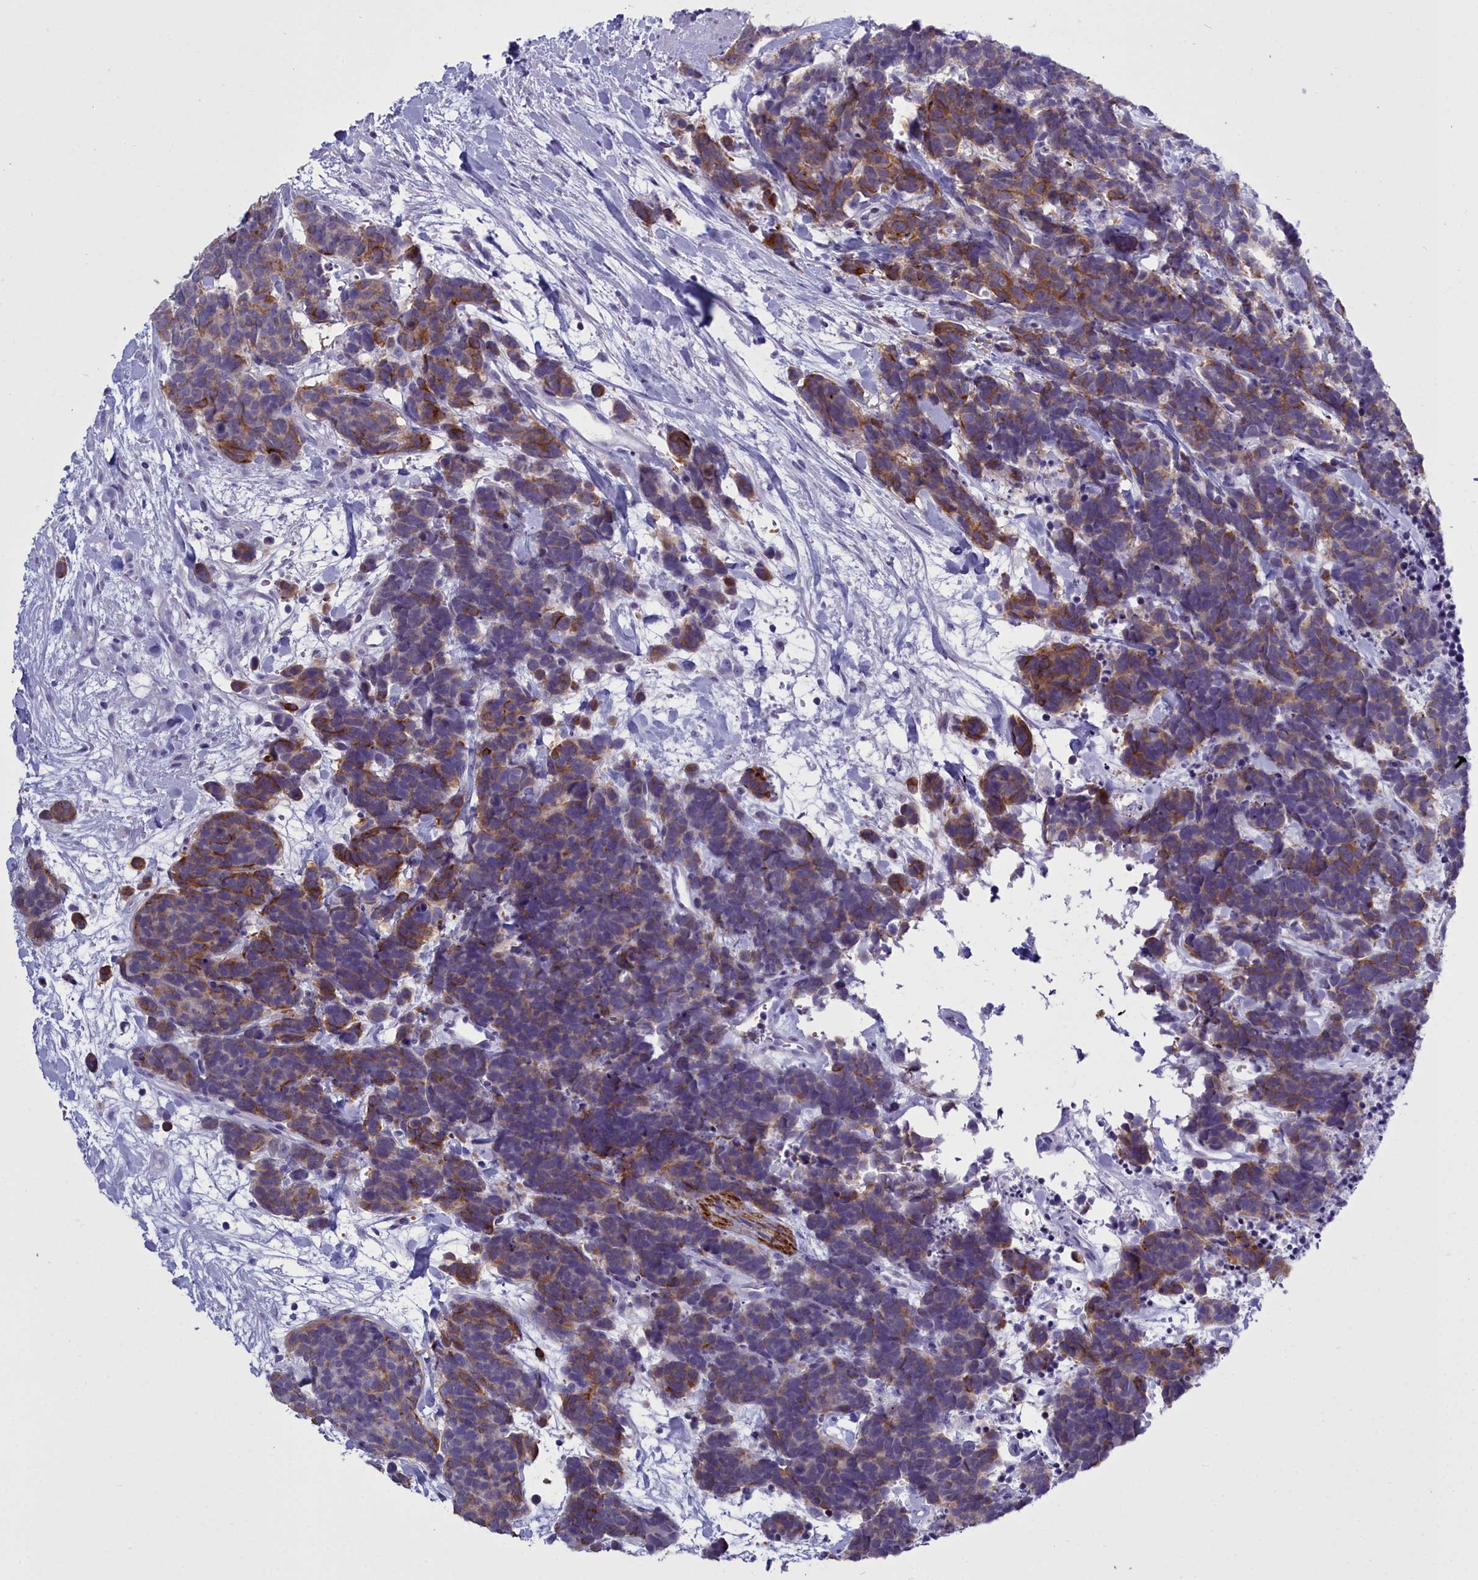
{"staining": {"intensity": "moderate", "quantity": "25%-75%", "location": "cytoplasmic/membranous"}, "tissue": "carcinoid", "cell_type": "Tumor cells", "image_type": "cancer", "snomed": [{"axis": "morphology", "description": "Carcinoma, NOS"}, {"axis": "morphology", "description": "Carcinoid, malignant, NOS"}, {"axis": "topography", "description": "Prostate"}], "caption": "Carcinoid tissue shows moderate cytoplasmic/membranous expression in approximately 25%-75% of tumor cells, visualized by immunohistochemistry.", "gene": "MAP6", "patient": {"sex": "male", "age": 57}}